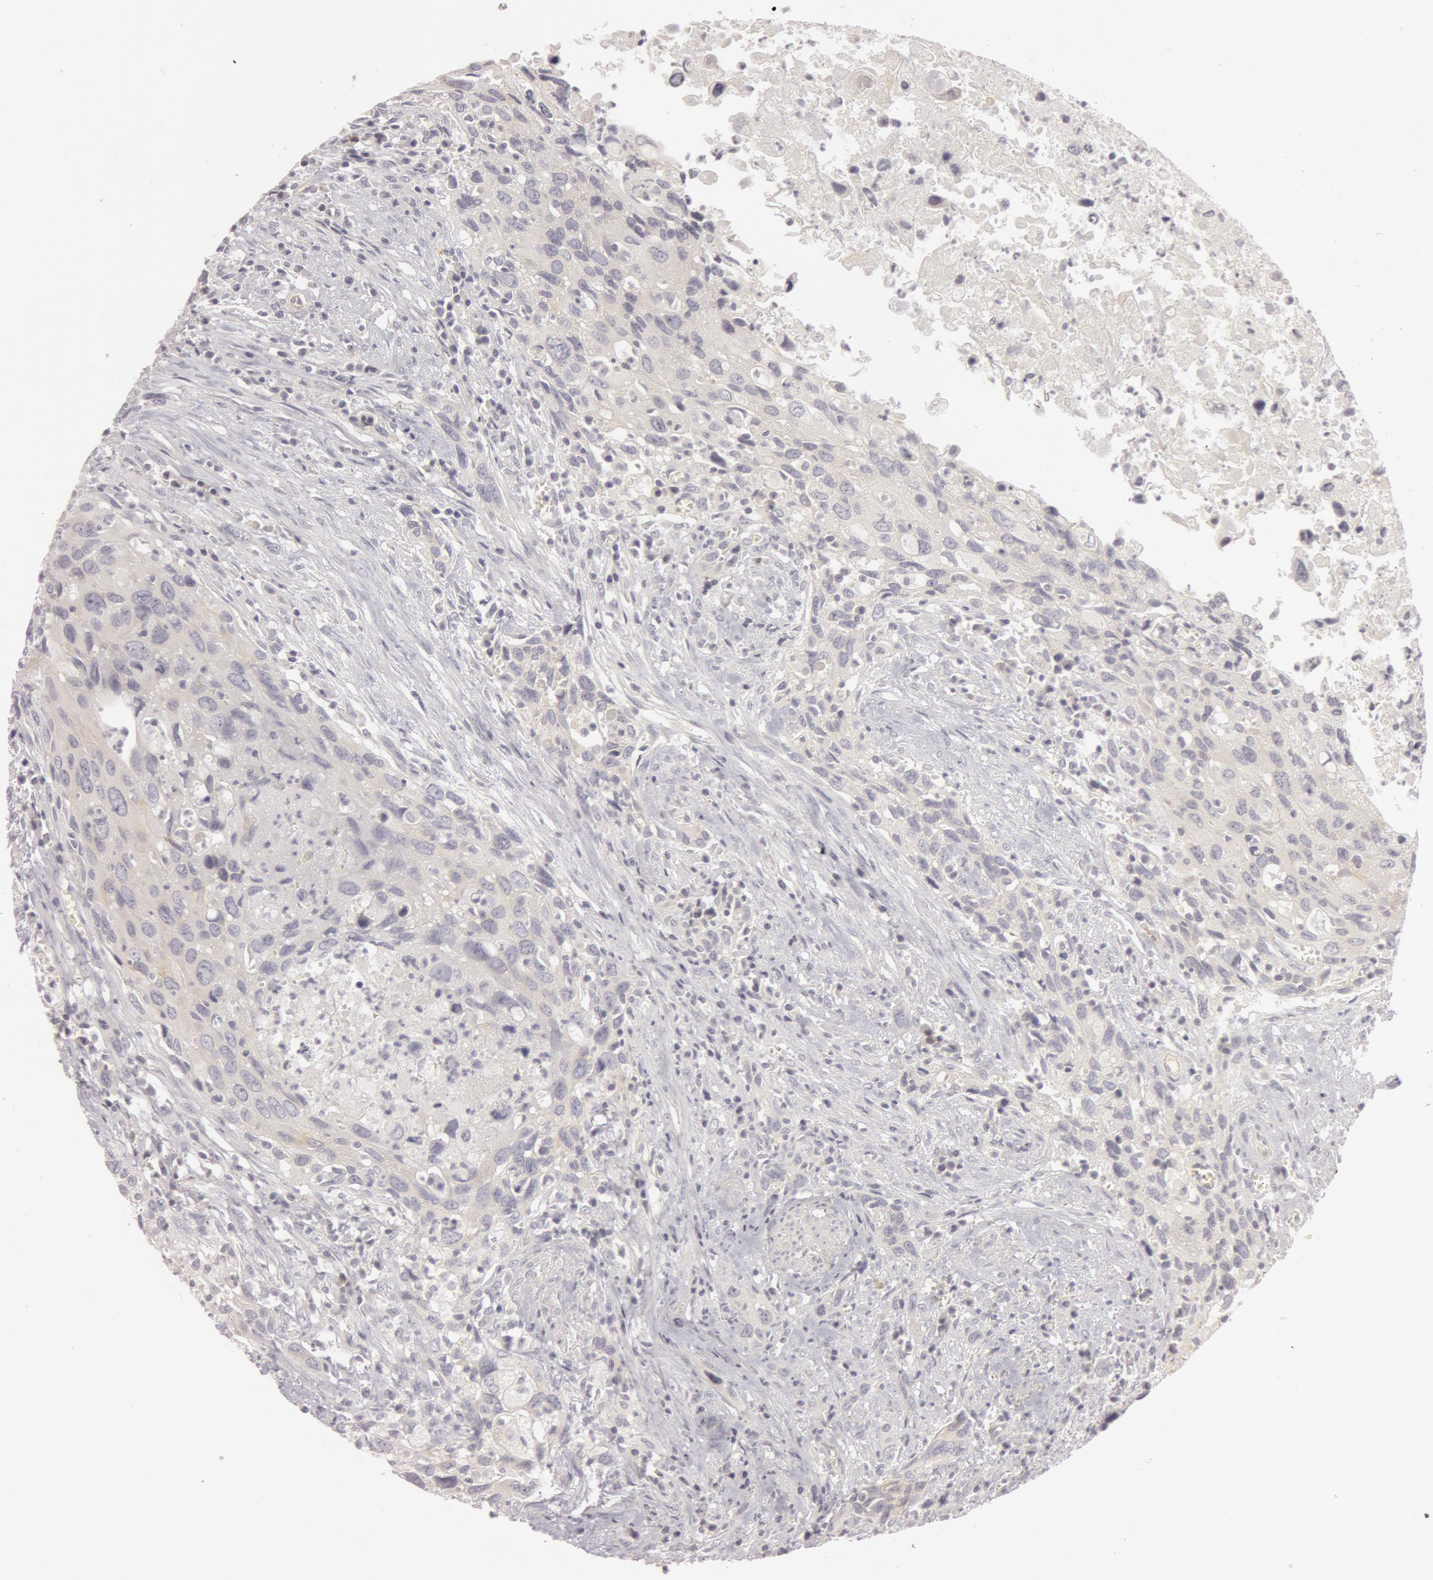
{"staining": {"intensity": "weak", "quantity": "25%-75%", "location": "cytoplasmic/membranous"}, "tissue": "urothelial cancer", "cell_type": "Tumor cells", "image_type": "cancer", "snomed": [{"axis": "morphology", "description": "Urothelial carcinoma, High grade"}, {"axis": "topography", "description": "Urinary bladder"}], "caption": "Urothelial cancer stained for a protein (brown) shows weak cytoplasmic/membranous positive positivity in about 25%-75% of tumor cells.", "gene": "RALGAPA1", "patient": {"sex": "male", "age": 71}}